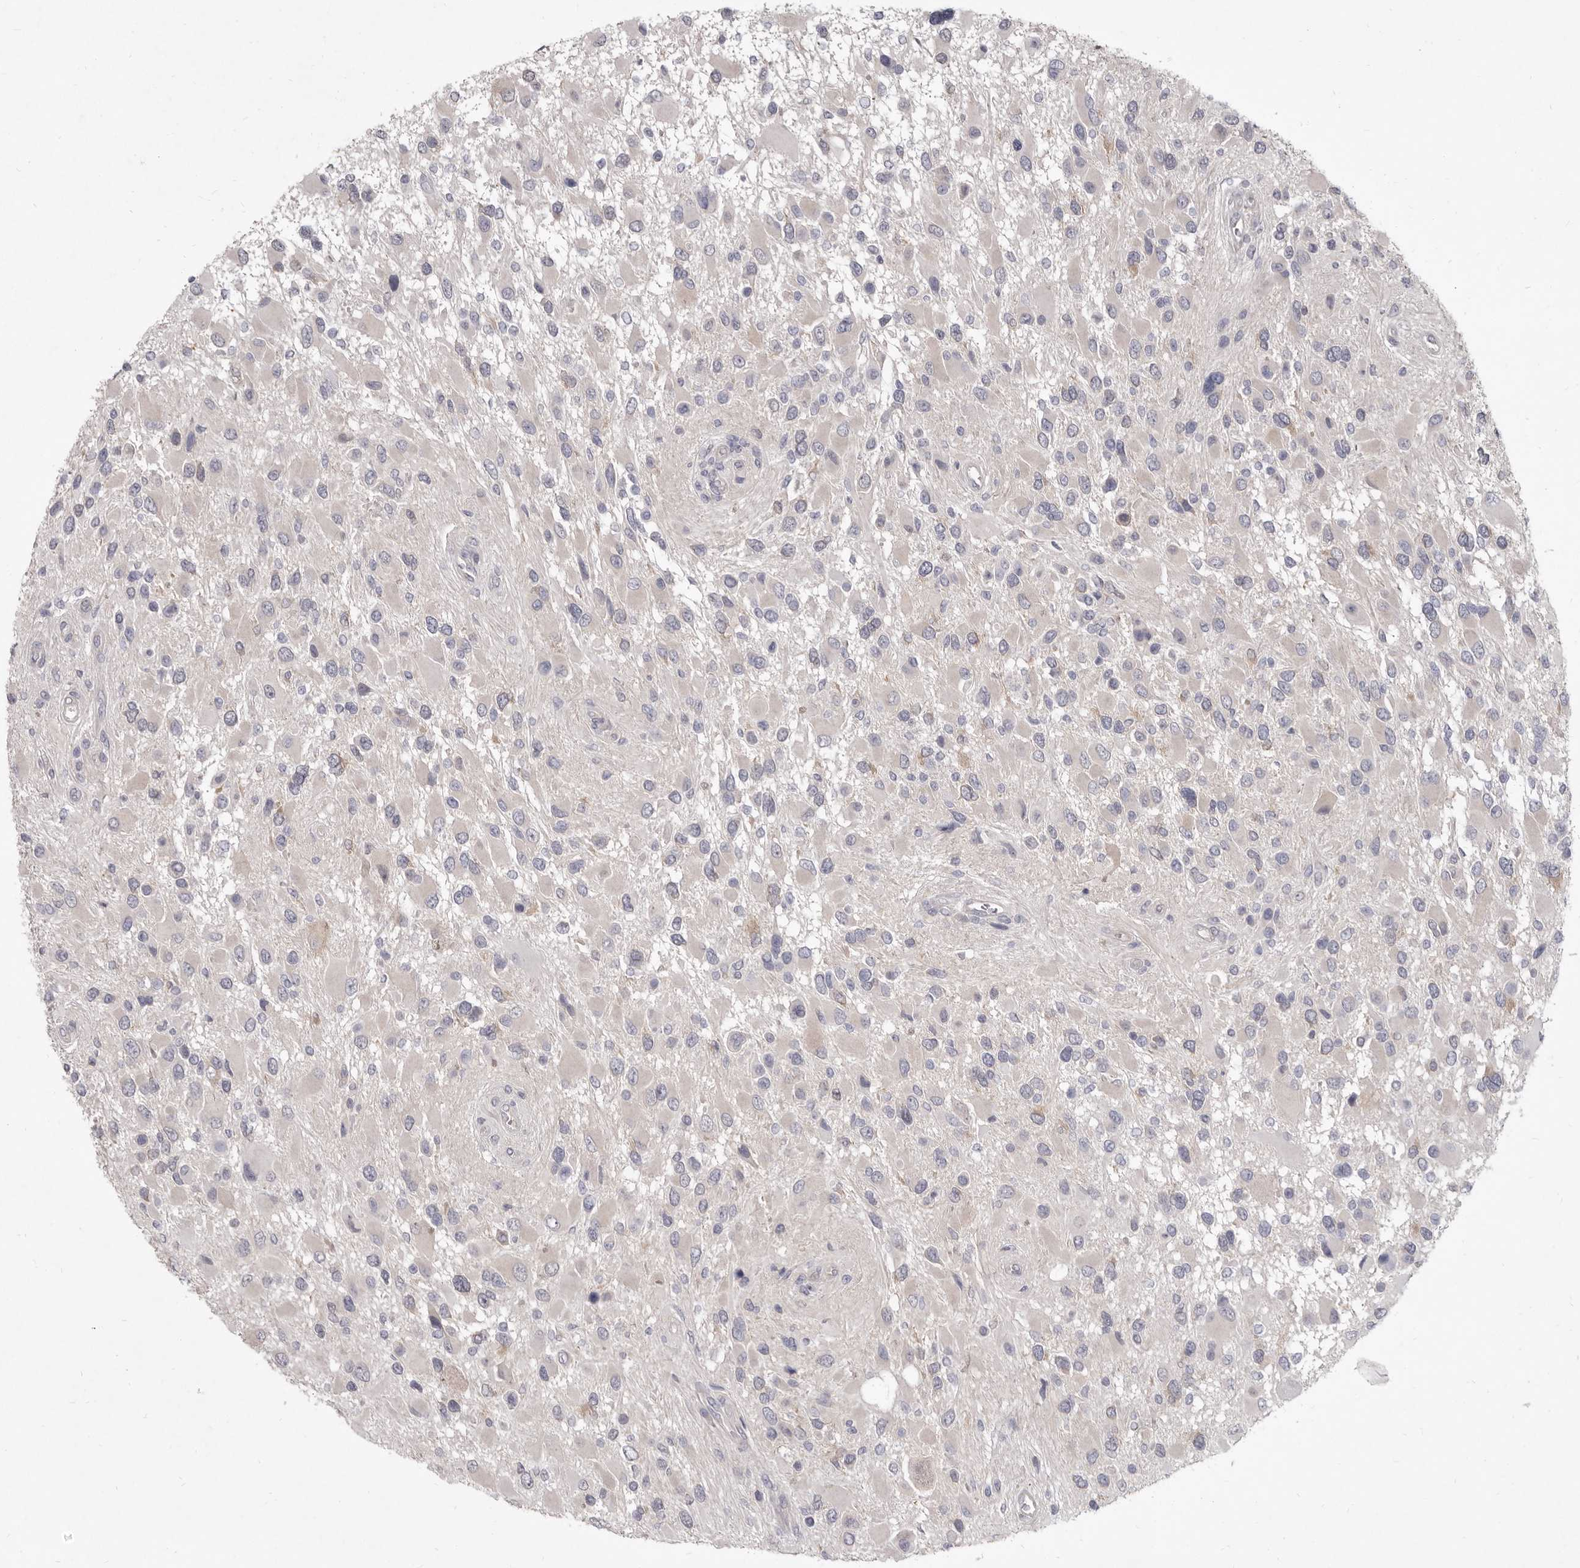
{"staining": {"intensity": "negative", "quantity": "none", "location": "none"}, "tissue": "glioma", "cell_type": "Tumor cells", "image_type": "cancer", "snomed": [{"axis": "morphology", "description": "Glioma, malignant, High grade"}, {"axis": "topography", "description": "Brain"}], "caption": "High power microscopy image of an immunohistochemistry image of malignant high-grade glioma, revealing no significant positivity in tumor cells.", "gene": "GSK3B", "patient": {"sex": "male", "age": 53}}